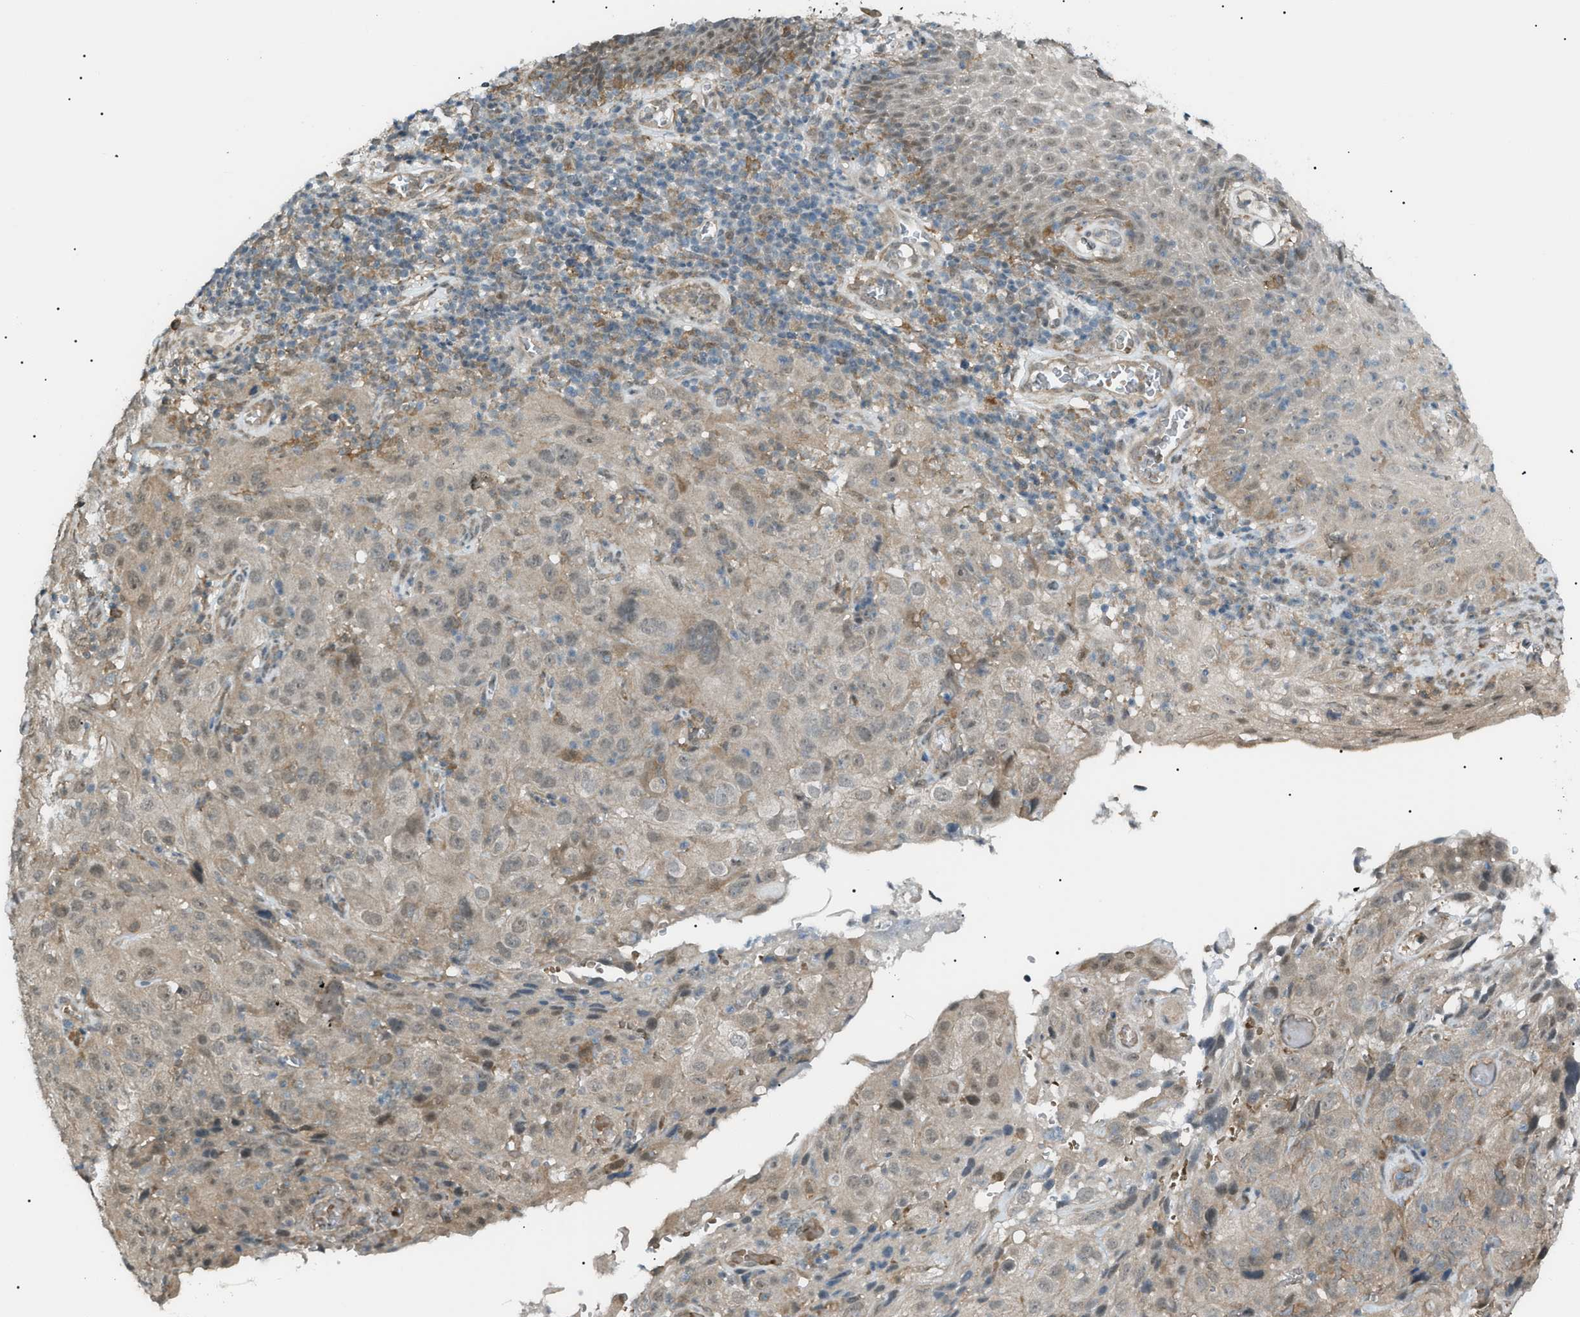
{"staining": {"intensity": "weak", "quantity": ">75%", "location": "cytoplasmic/membranous"}, "tissue": "cervical cancer", "cell_type": "Tumor cells", "image_type": "cancer", "snomed": [{"axis": "morphology", "description": "Squamous cell carcinoma, NOS"}, {"axis": "topography", "description": "Cervix"}], "caption": "Cervical squamous cell carcinoma tissue exhibits weak cytoplasmic/membranous staining in approximately >75% of tumor cells, visualized by immunohistochemistry.", "gene": "LPIN2", "patient": {"sex": "female", "age": 32}}